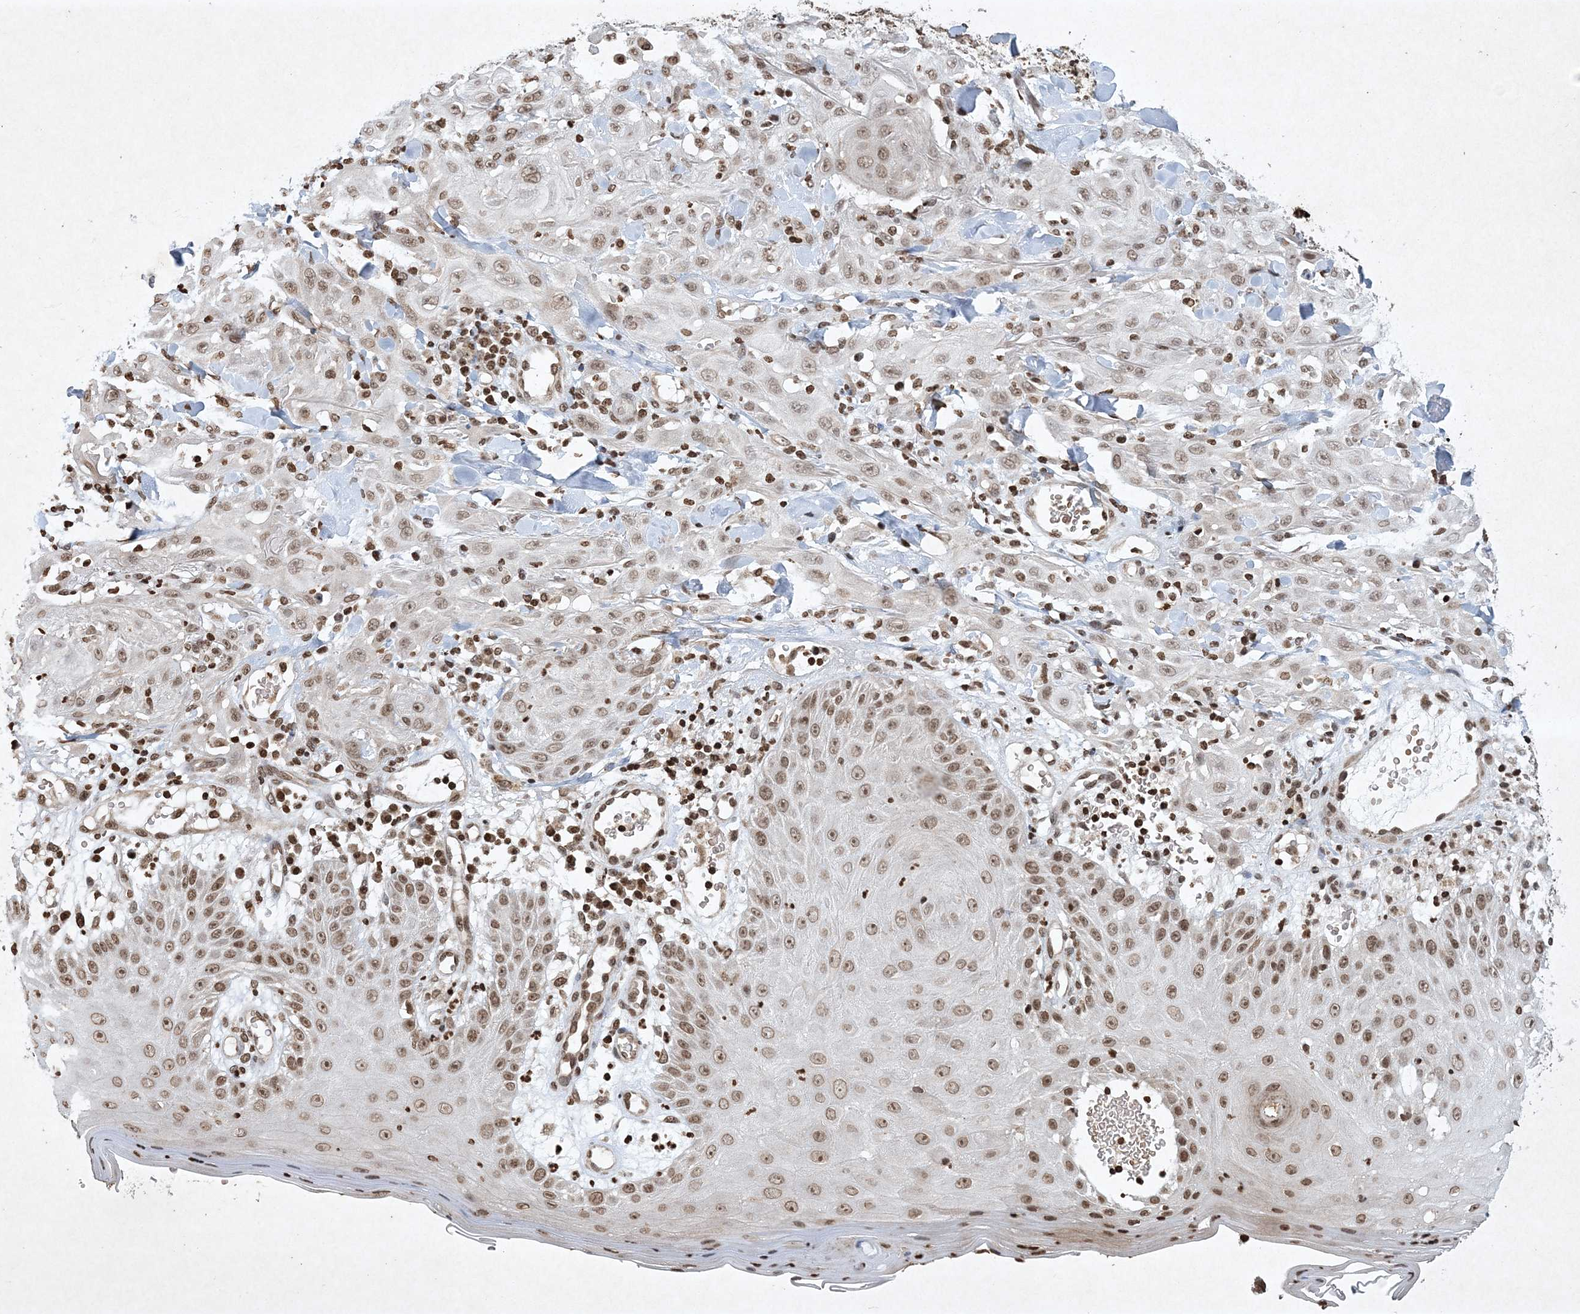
{"staining": {"intensity": "weak", "quantity": ">75%", "location": "nuclear"}, "tissue": "skin cancer", "cell_type": "Tumor cells", "image_type": "cancer", "snomed": [{"axis": "morphology", "description": "Squamous cell carcinoma, NOS"}, {"axis": "topography", "description": "Skin"}], "caption": "Immunohistochemical staining of human skin cancer (squamous cell carcinoma) exhibits weak nuclear protein staining in approximately >75% of tumor cells.", "gene": "NEDD9", "patient": {"sex": "male", "age": 24}}